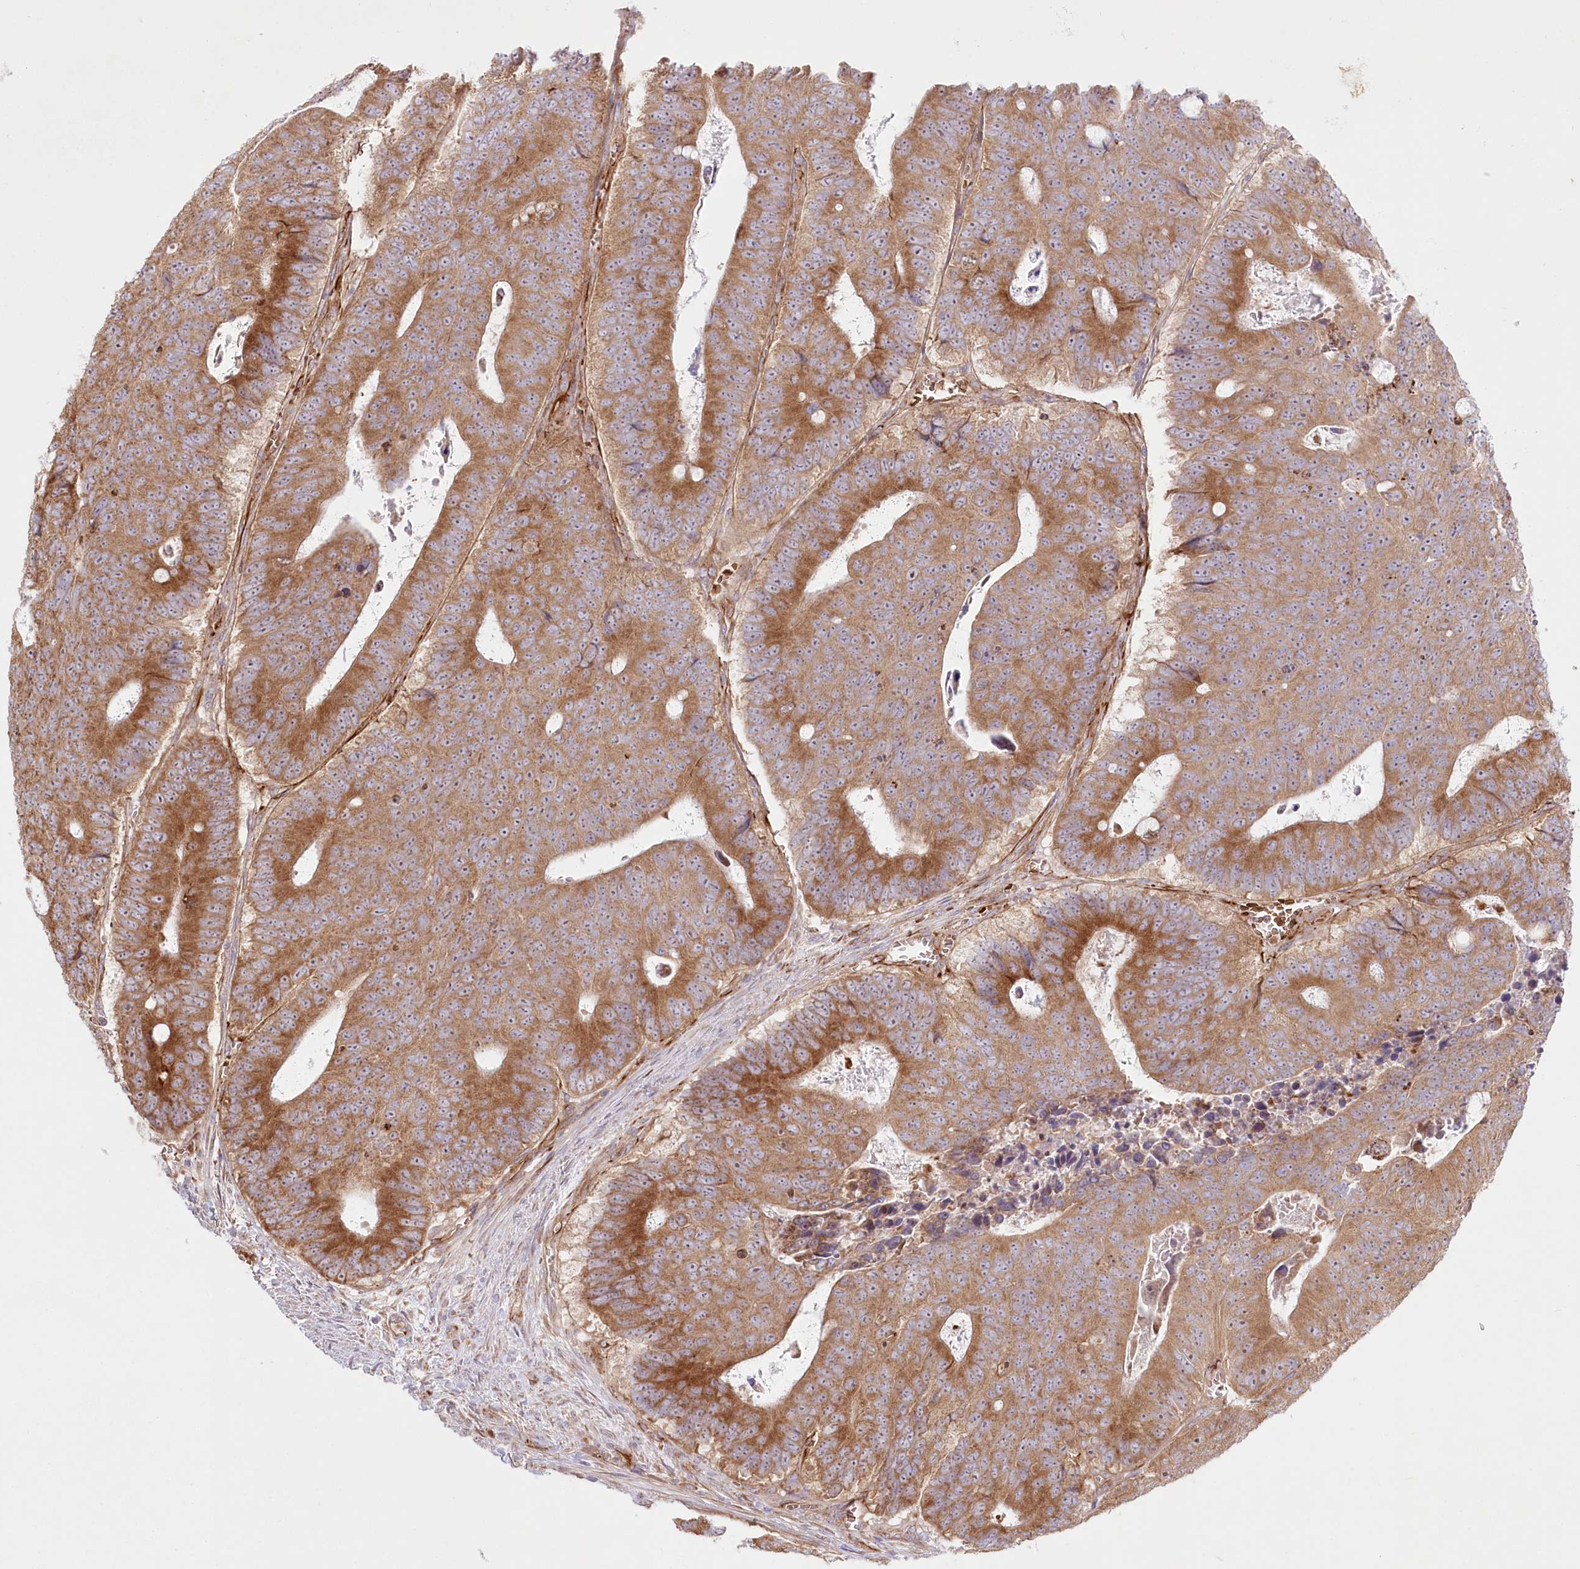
{"staining": {"intensity": "moderate", "quantity": ">75%", "location": "cytoplasmic/membranous"}, "tissue": "colorectal cancer", "cell_type": "Tumor cells", "image_type": "cancer", "snomed": [{"axis": "morphology", "description": "Adenocarcinoma, NOS"}, {"axis": "topography", "description": "Colon"}], "caption": "Immunohistochemistry (IHC) of human colorectal adenocarcinoma displays medium levels of moderate cytoplasmic/membranous positivity in about >75% of tumor cells. The protein is stained brown, and the nuclei are stained in blue (DAB (3,3'-diaminobenzidine) IHC with brightfield microscopy, high magnification).", "gene": "COMMD3", "patient": {"sex": "male", "age": 87}}